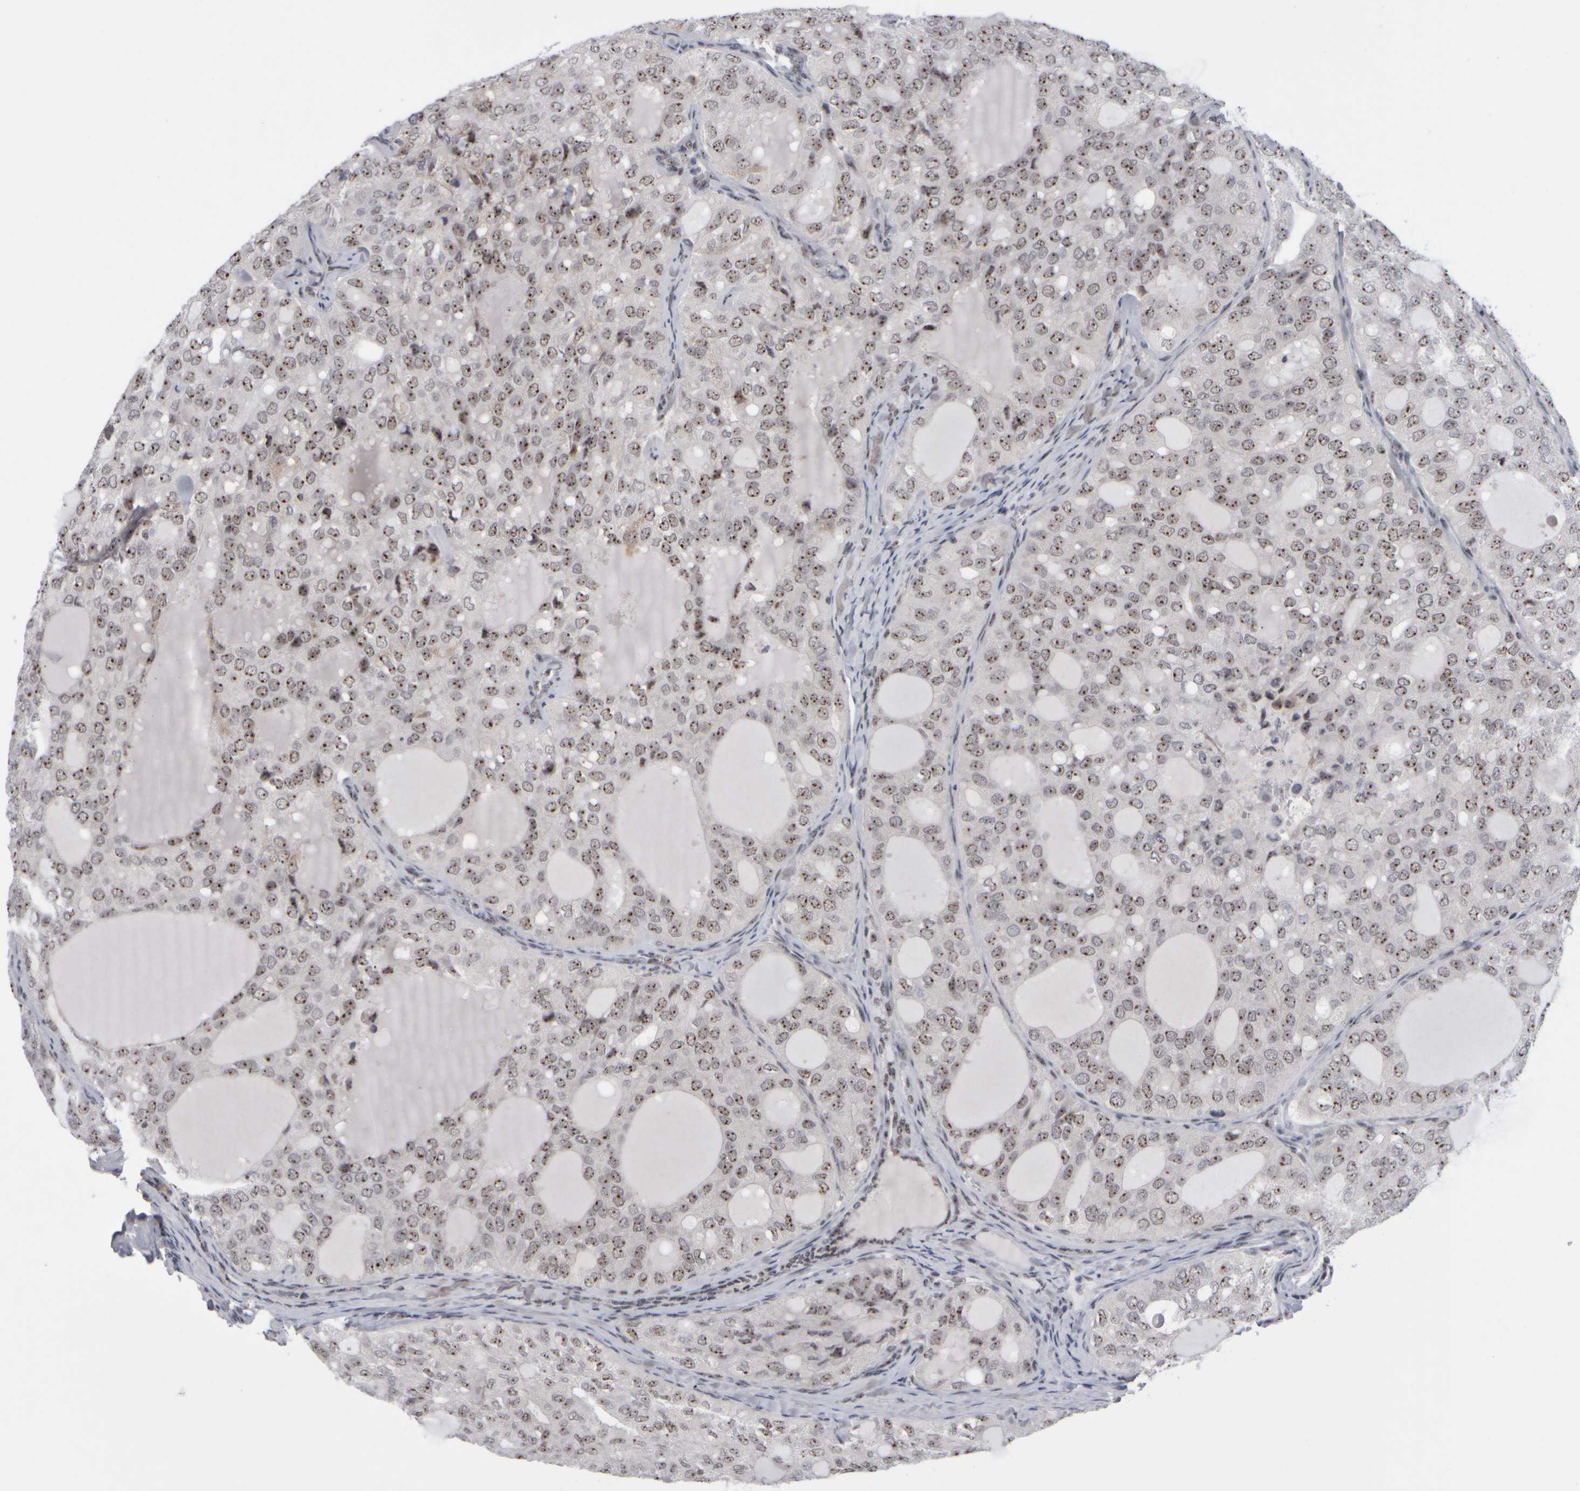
{"staining": {"intensity": "weak", "quantity": ">75%", "location": "nuclear"}, "tissue": "thyroid cancer", "cell_type": "Tumor cells", "image_type": "cancer", "snomed": [{"axis": "morphology", "description": "Follicular adenoma carcinoma, NOS"}, {"axis": "topography", "description": "Thyroid gland"}], "caption": "This histopathology image demonstrates IHC staining of human thyroid cancer, with low weak nuclear staining in approximately >75% of tumor cells.", "gene": "SURF6", "patient": {"sex": "male", "age": 75}}